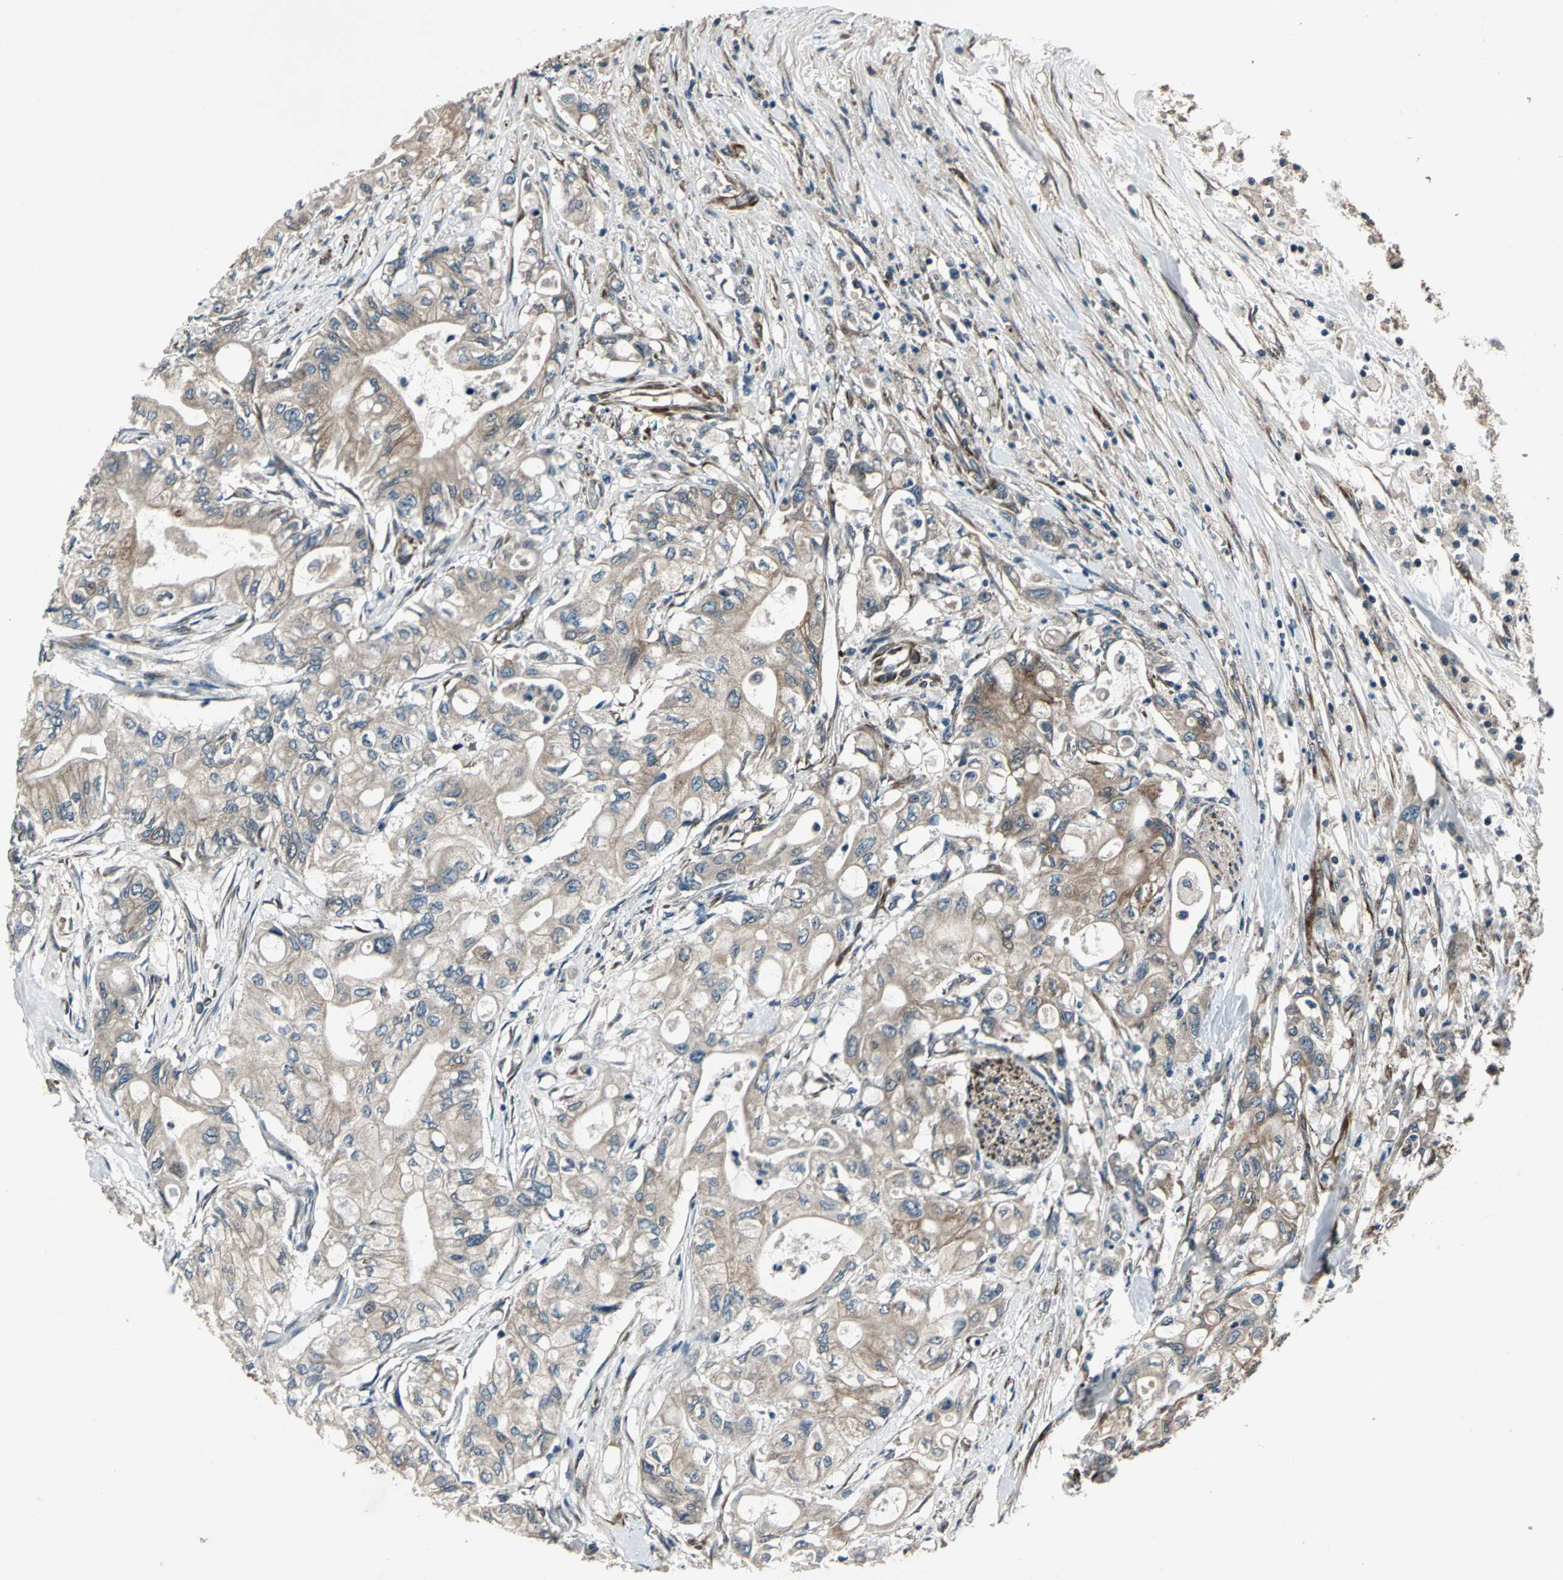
{"staining": {"intensity": "moderate", "quantity": "25%-75%", "location": "cytoplasmic/membranous"}, "tissue": "pancreatic cancer", "cell_type": "Tumor cells", "image_type": "cancer", "snomed": [{"axis": "morphology", "description": "Adenocarcinoma, NOS"}, {"axis": "topography", "description": "Pancreas"}], "caption": "An immunohistochemistry photomicrograph of neoplastic tissue is shown. Protein staining in brown labels moderate cytoplasmic/membranous positivity in pancreatic cancer within tumor cells.", "gene": "EXD2", "patient": {"sex": "male", "age": 79}}